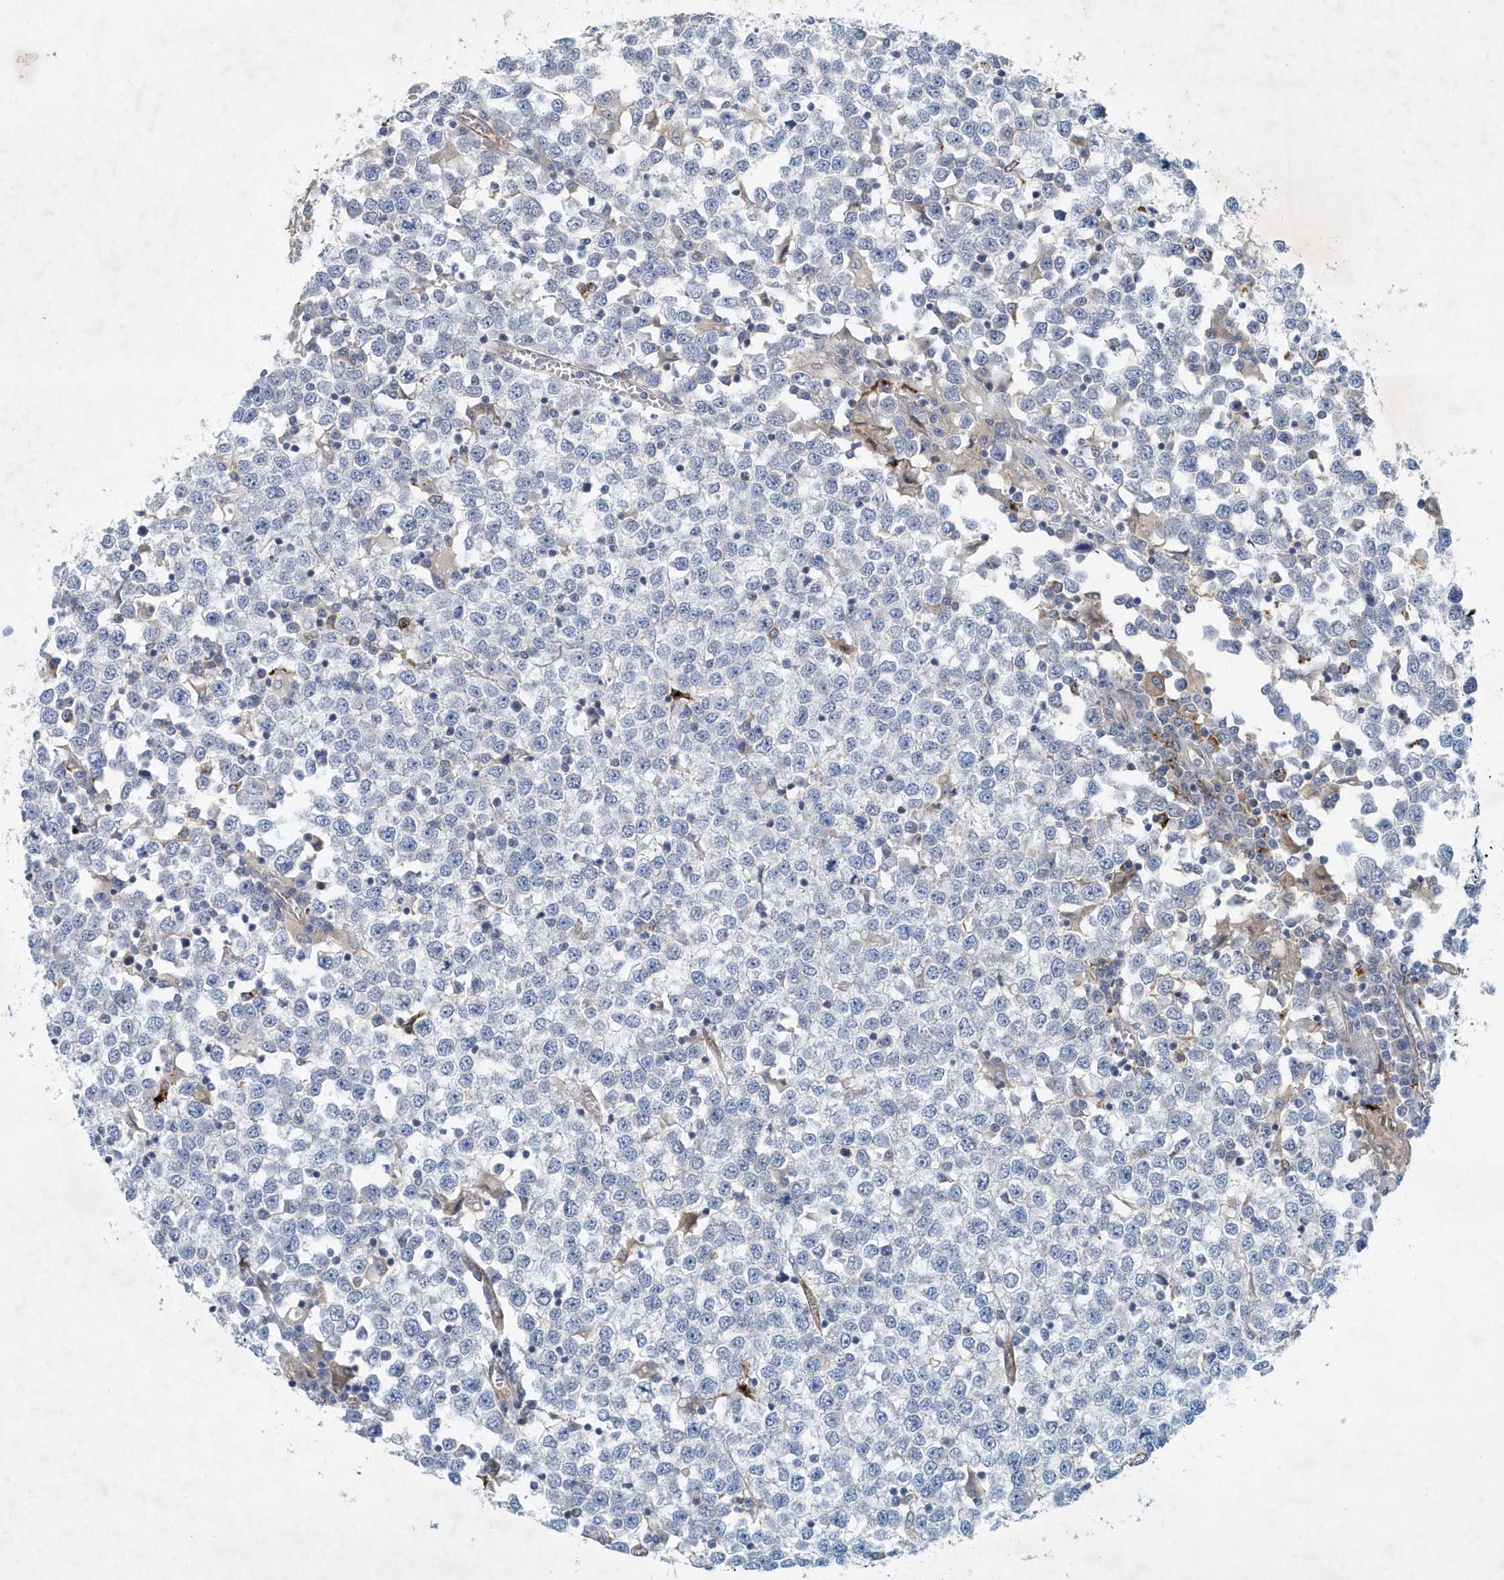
{"staining": {"intensity": "negative", "quantity": "none", "location": "none"}, "tissue": "testis cancer", "cell_type": "Tumor cells", "image_type": "cancer", "snomed": [{"axis": "morphology", "description": "Seminoma, NOS"}, {"axis": "topography", "description": "Testis"}], "caption": "High magnification brightfield microscopy of testis cancer stained with DAB (3,3'-diaminobenzidine) (brown) and counterstained with hematoxylin (blue): tumor cells show no significant staining.", "gene": "P2RY10", "patient": {"sex": "male", "age": 65}}